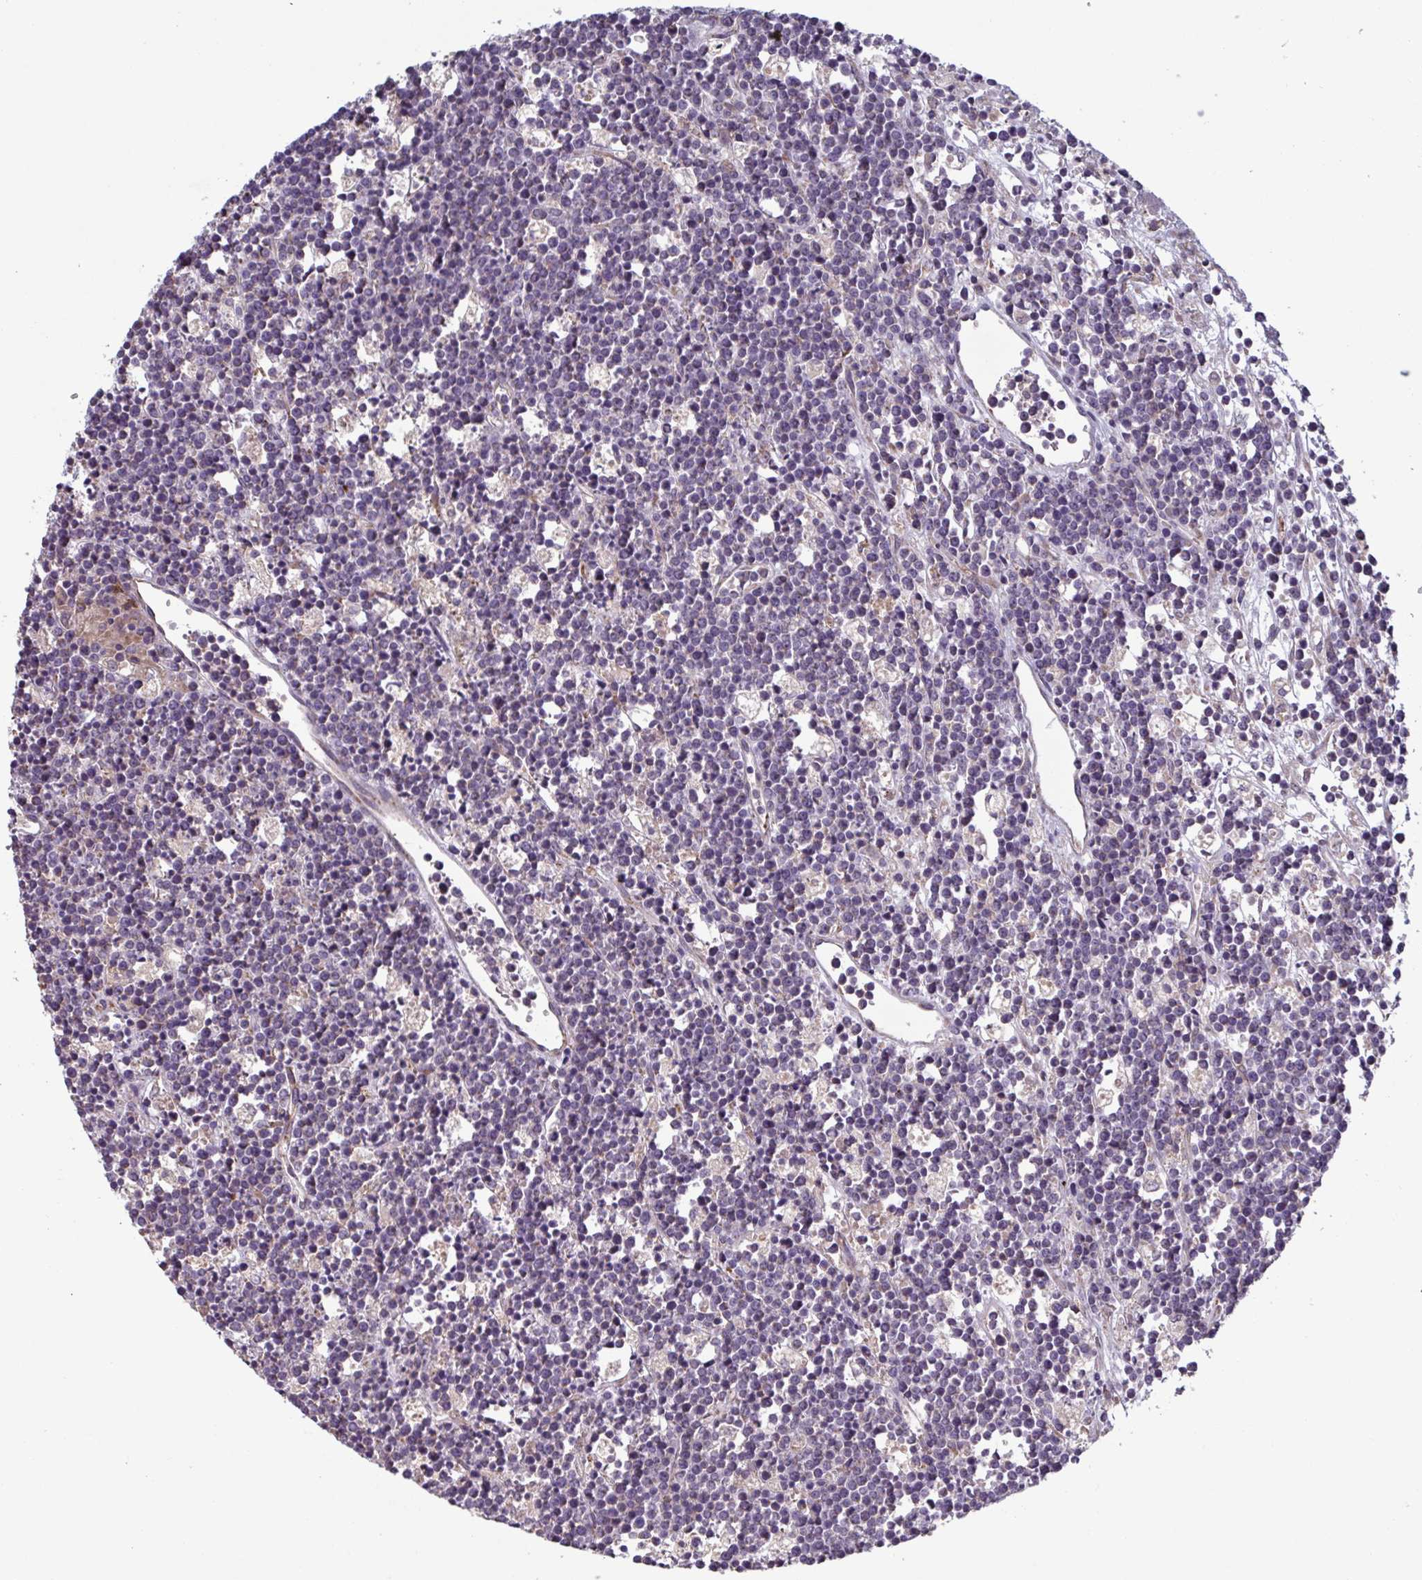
{"staining": {"intensity": "negative", "quantity": "none", "location": "none"}, "tissue": "lymphoma", "cell_type": "Tumor cells", "image_type": "cancer", "snomed": [{"axis": "morphology", "description": "Malignant lymphoma, non-Hodgkin's type, High grade"}, {"axis": "topography", "description": "Ovary"}], "caption": "An image of lymphoma stained for a protein reveals no brown staining in tumor cells.", "gene": "CD1E", "patient": {"sex": "female", "age": 56}}